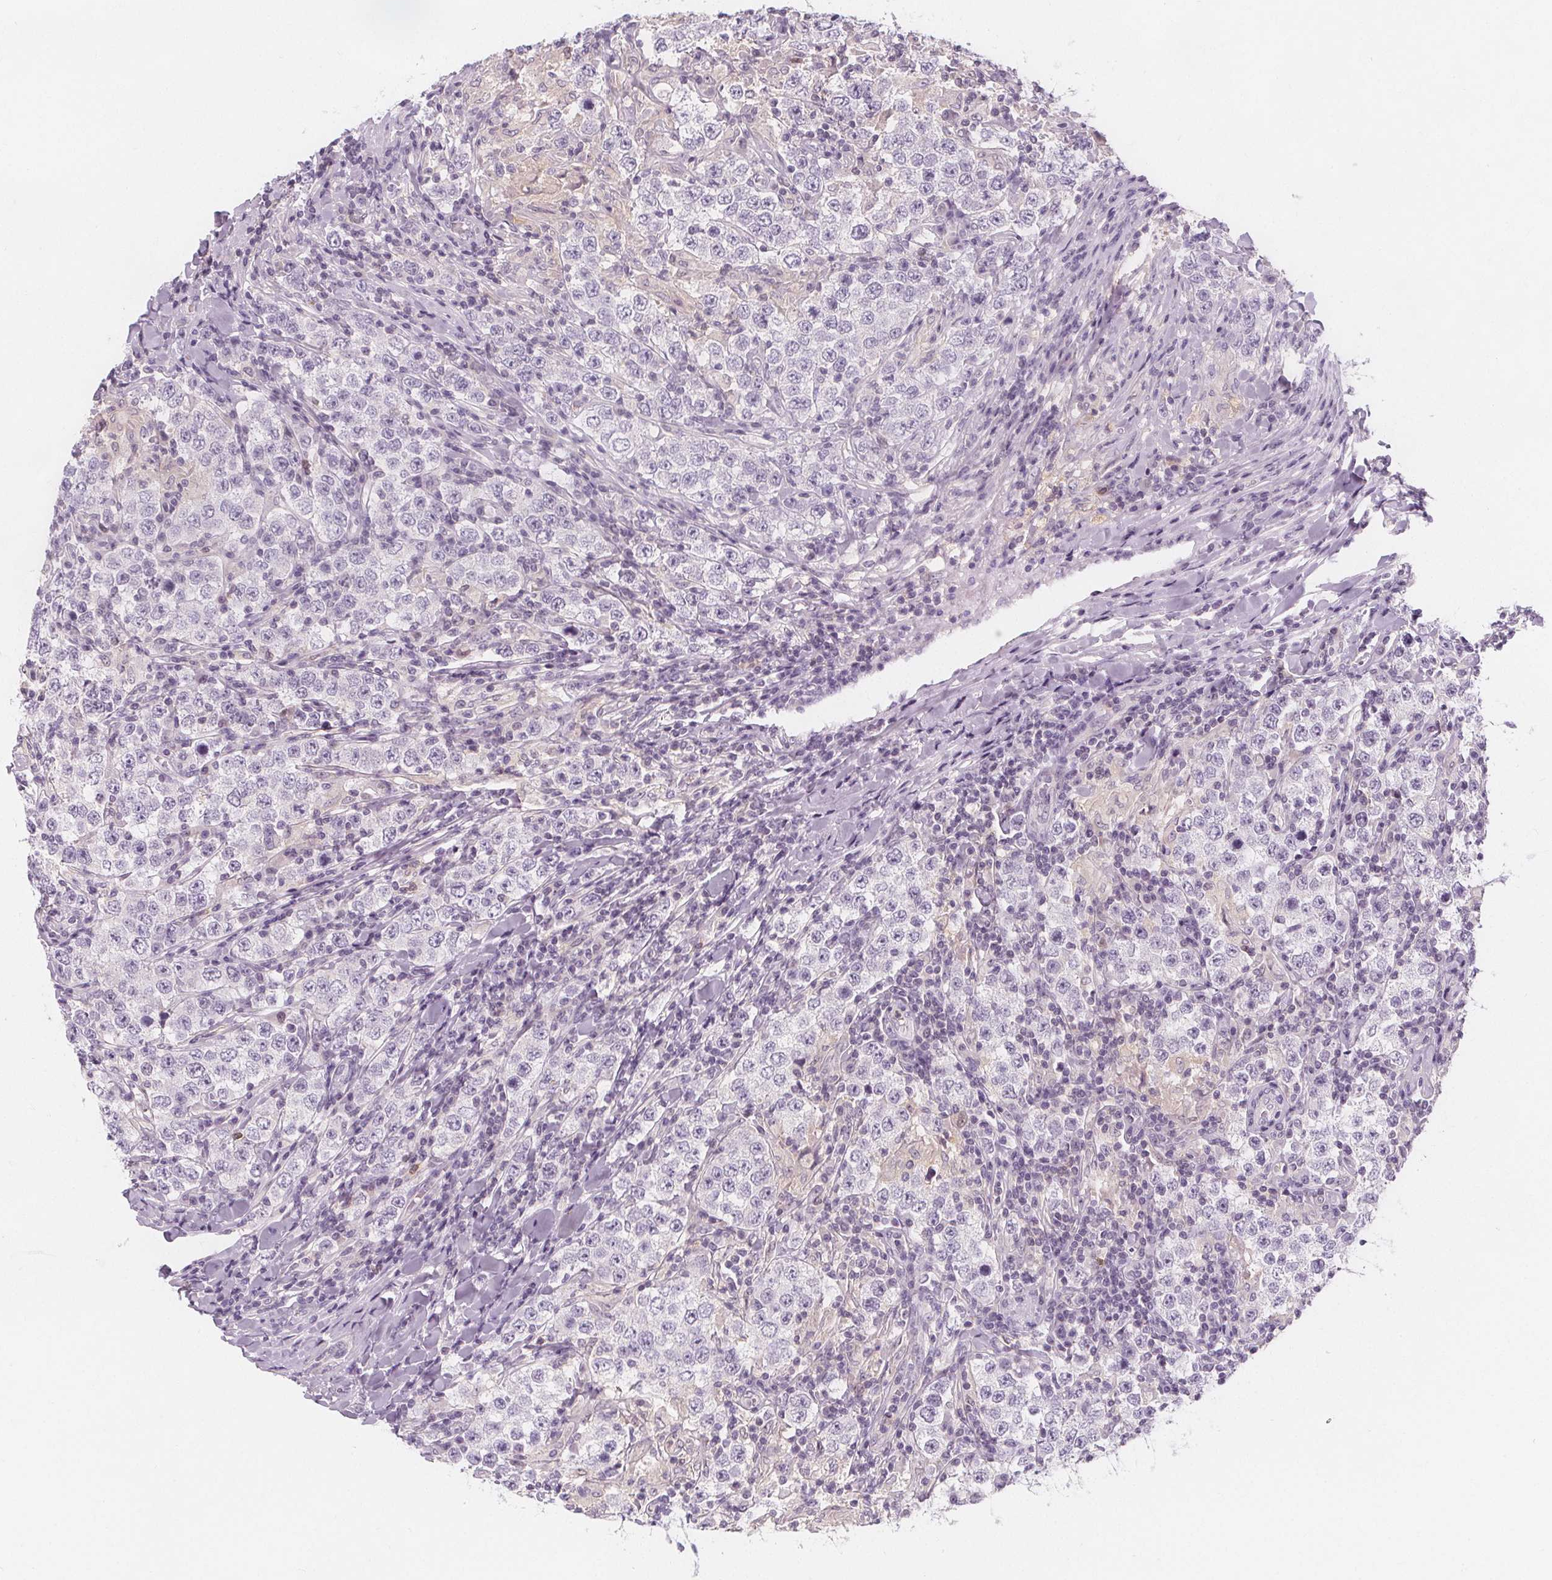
{"staining": {"intensity": "negative", "quantity": "none", "location": "none"}, "tissue": "testis cancer", "cell_type": "Tumor cells", "image_type": "cancer", "snomed": [{"axis": "morphology", "description": "Seminoma, NOS"}, {"axis": "morphology", "description": "Carcinoma, Embryonal, NOS"}, {"axis": "topography", "description": "Testis"}], "caption": "This micrograph is of testis cancer (embryonal carcinoma) stained with immunohistochemistry to label a protein in brown with the nuclei are counter-stained blue. There is no expression in tumor cells.", "gene": "UGP2", "patient": {"sex": "male", "age": 41}}